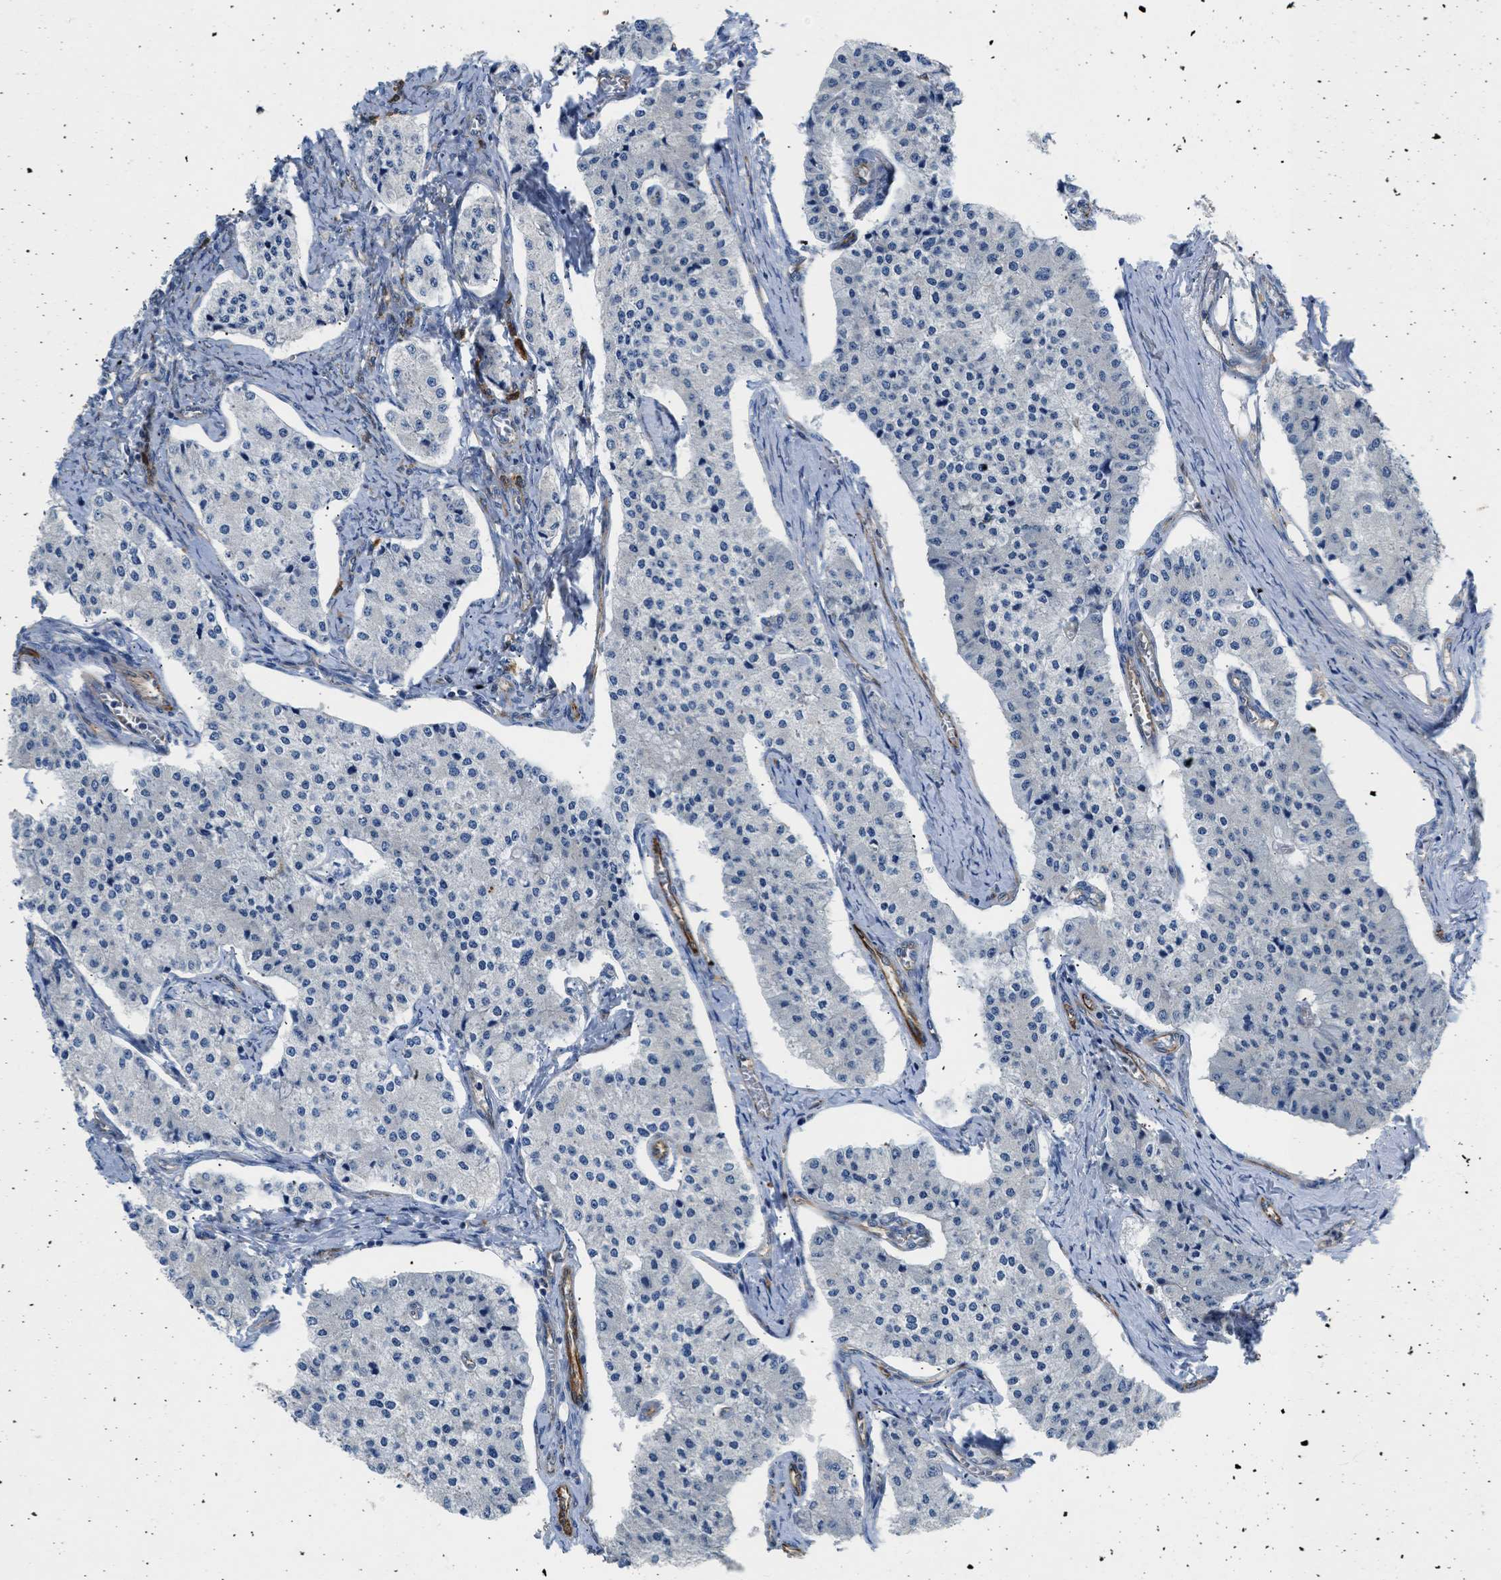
{"staining": {"intensity": "negative", "quantity": "none", "location": "none"}, "tissue": "carcinoid", "cell_type": "Tumor cells", "image_type": "cancer", "snomed": [{"axis": "morphology", "description": "Carcinoid, malignant, NOS"}, {"axis": "topography", "description": "Colon"}], "caption": "Immunohistochemistry (IHC) of human carcinoid shows no staining in tumor cells.", "gene": "ULK4", "patient": {"sex": "female", "age": 52}}